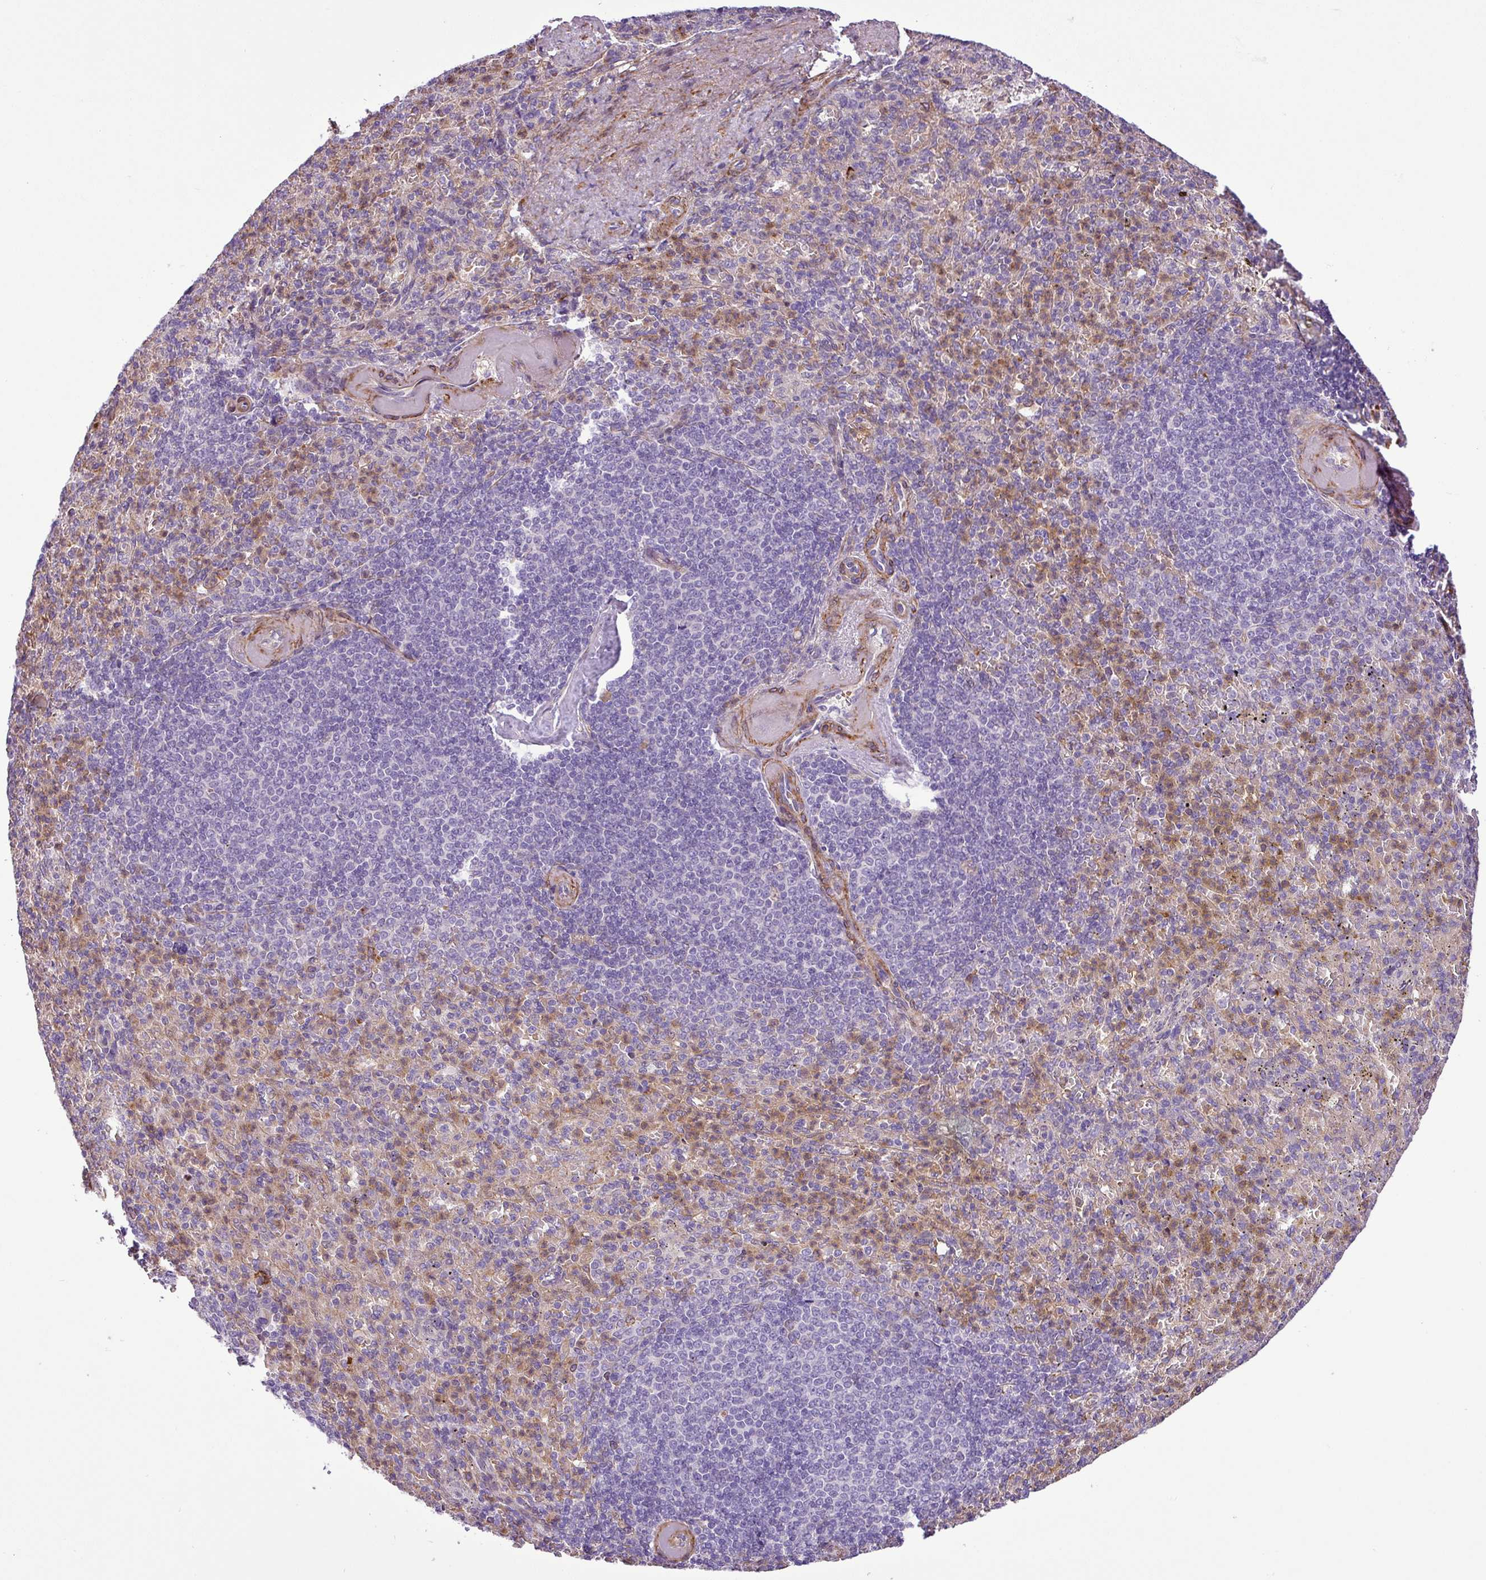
{"staining": {"intensity": "moderate", "quantity": "<25%", "location": "cytoplasmic/membranous,nuclear"}, "tissue": "spleen", "cell_type": "Cells in red pulp", "image_type": "normal", "snomed": [{"axis": "morphology", "description": "Normal tissue, NOS"}, {"axis": "topography", "description": "Spleen"}], "caption": "Immunohistochemical staining of normal human spleen demonstrates low levels of moderate cytoplasmic/membranous,nuclear positivity in about <25% of cells in red pulp. (DAB IHC with brightfield microscopy, high magnification).", "gene": "NBEAL2", "patient": {"sex": "female", "age": 74}}